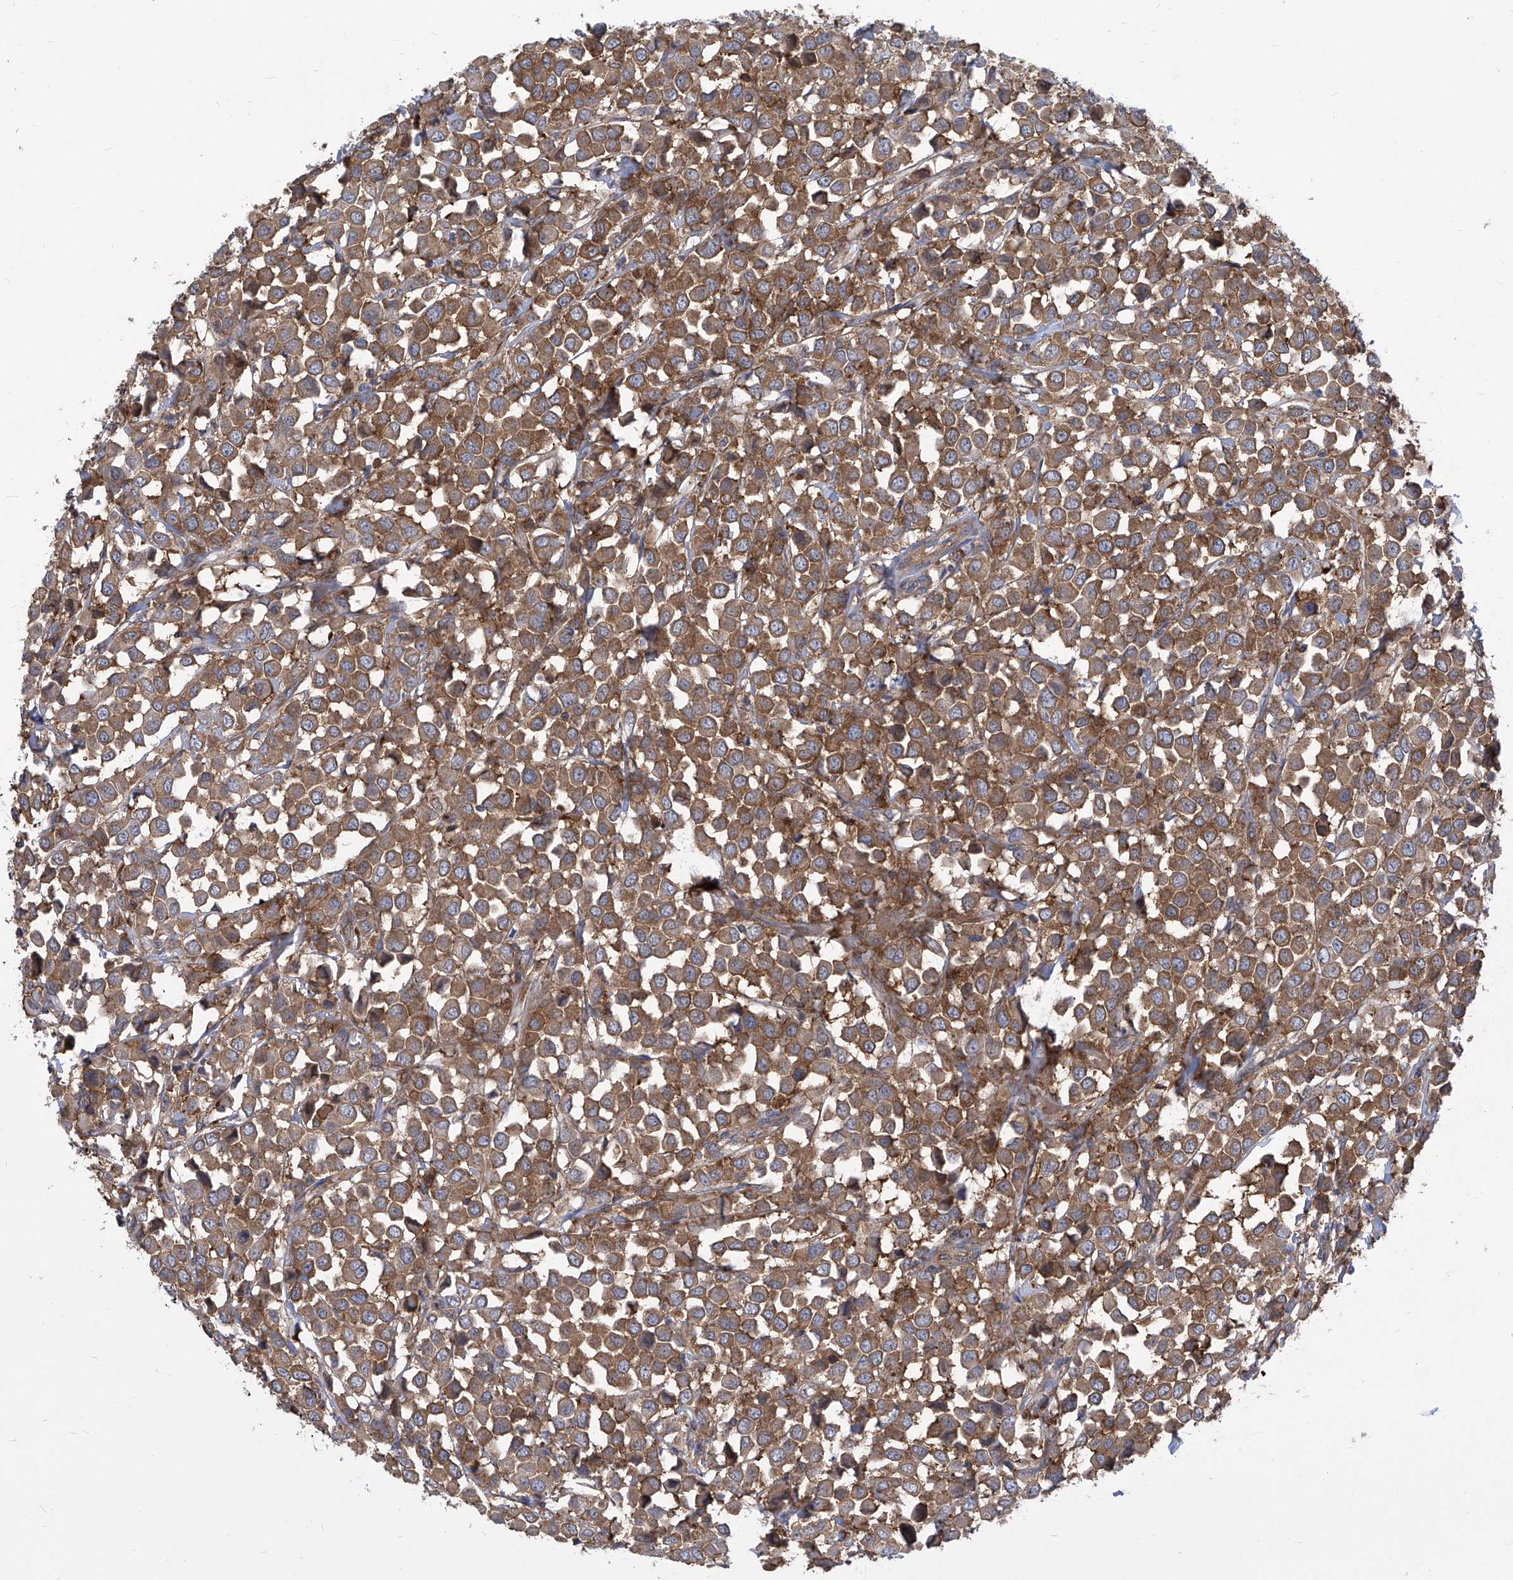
{"staining": {"intensity": "moderate", "quantity": ">75%", "location": "cytoplasmic/membranous"}, "tissue": "breast cancer", "cell_type": "Tumor cells", "image_type": "cancer", "snomed": [{"axis": "morphology", "description": "Duct carcinoma"}, {"axis": "topography", "description": "Breast"}], "caption": "This histopathology image demonstrates immunohistochemistry (IHC) staining of breast cancer (invasive ductal carcinoma), with medium moderate cytoplasmic/membranous staining in about >75% of tumor cells.", "gene": "EIF3M", "patient": {"sex": "female", "age": 61}}